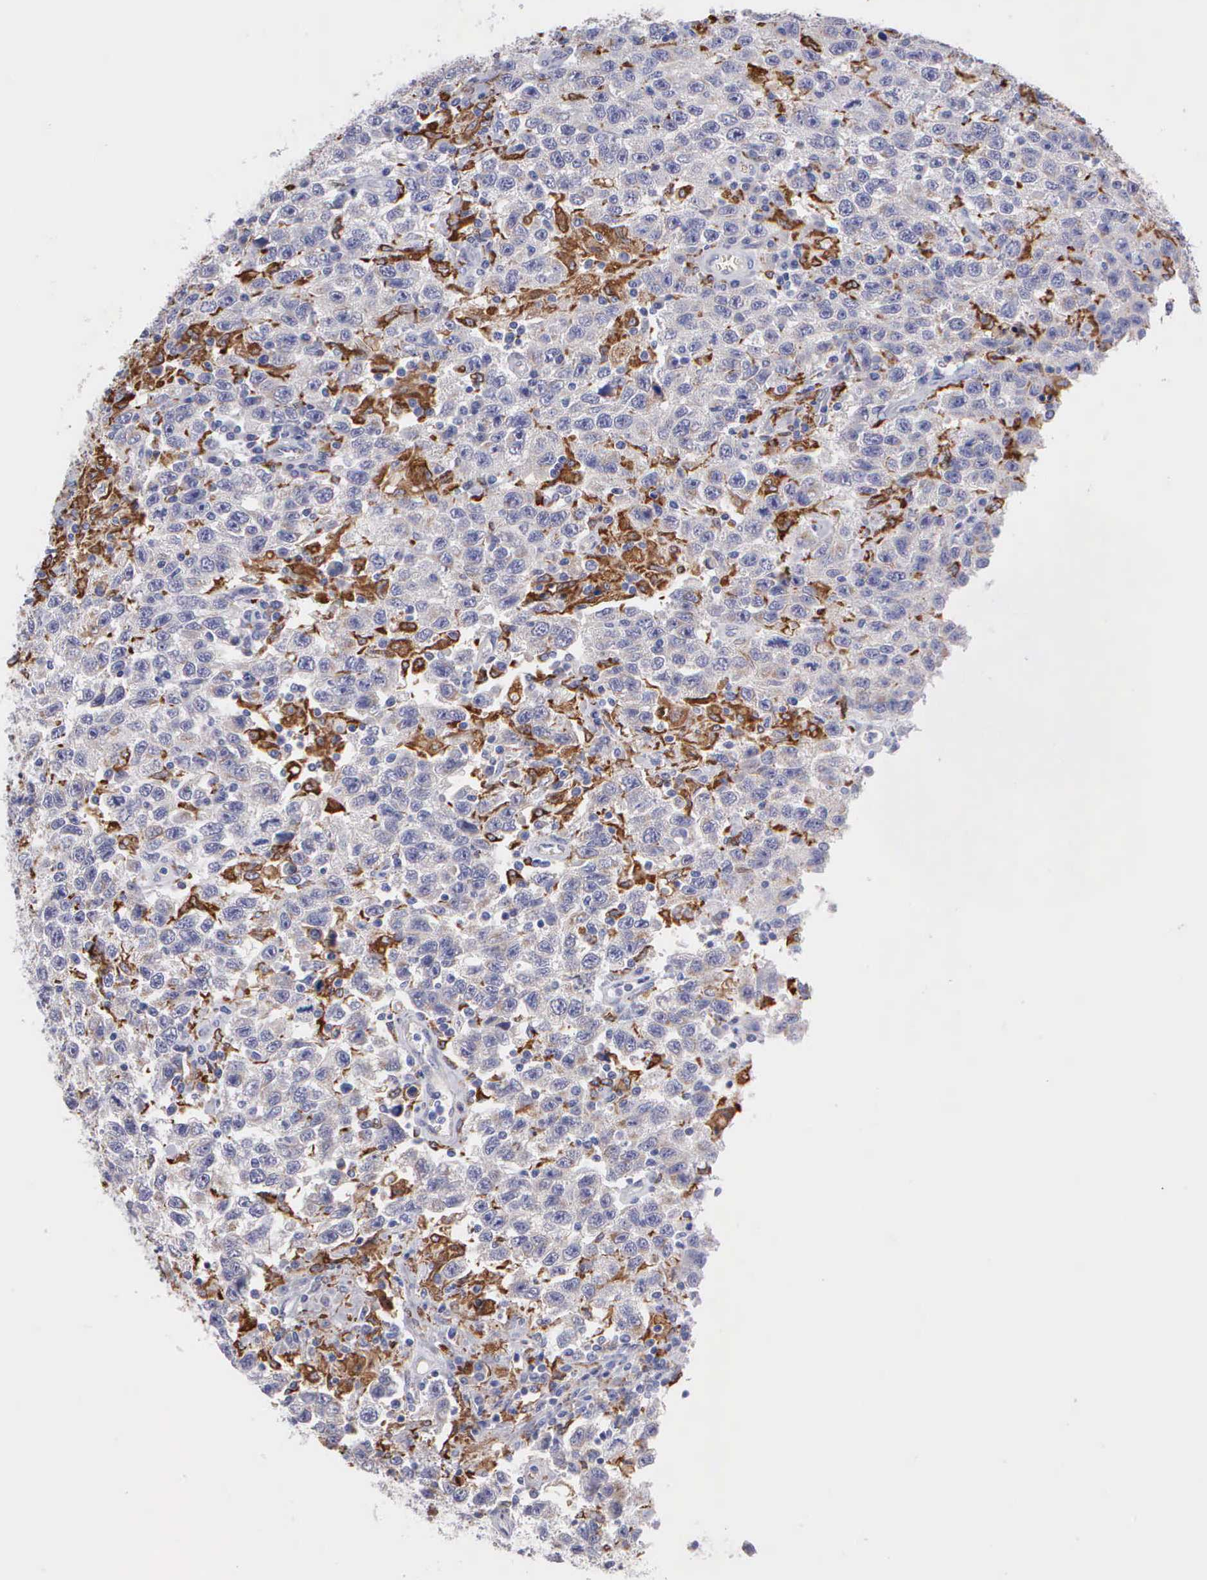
{"staining": {"intensity": "moderate", "quantity": "<25%", "location": "cytoplasmic/membranous"}, "tissue": "testis cancer", "cell_type": "Tumor cells", "image_type": "cancer", "snomed": [{"axis": "morphology", "description": "Seminoma, NOS"}, {"axis": "topography", "description": "Testis"}], "caption": "Immunohistochemical staining of testis cancer (seminoma) exhibits low levels of moderate cytoplasmic/membranous protein expression in about <25% of tumor cells.", "gene": "TYRP1", "patient": {"sex": "male", "age": 41}}